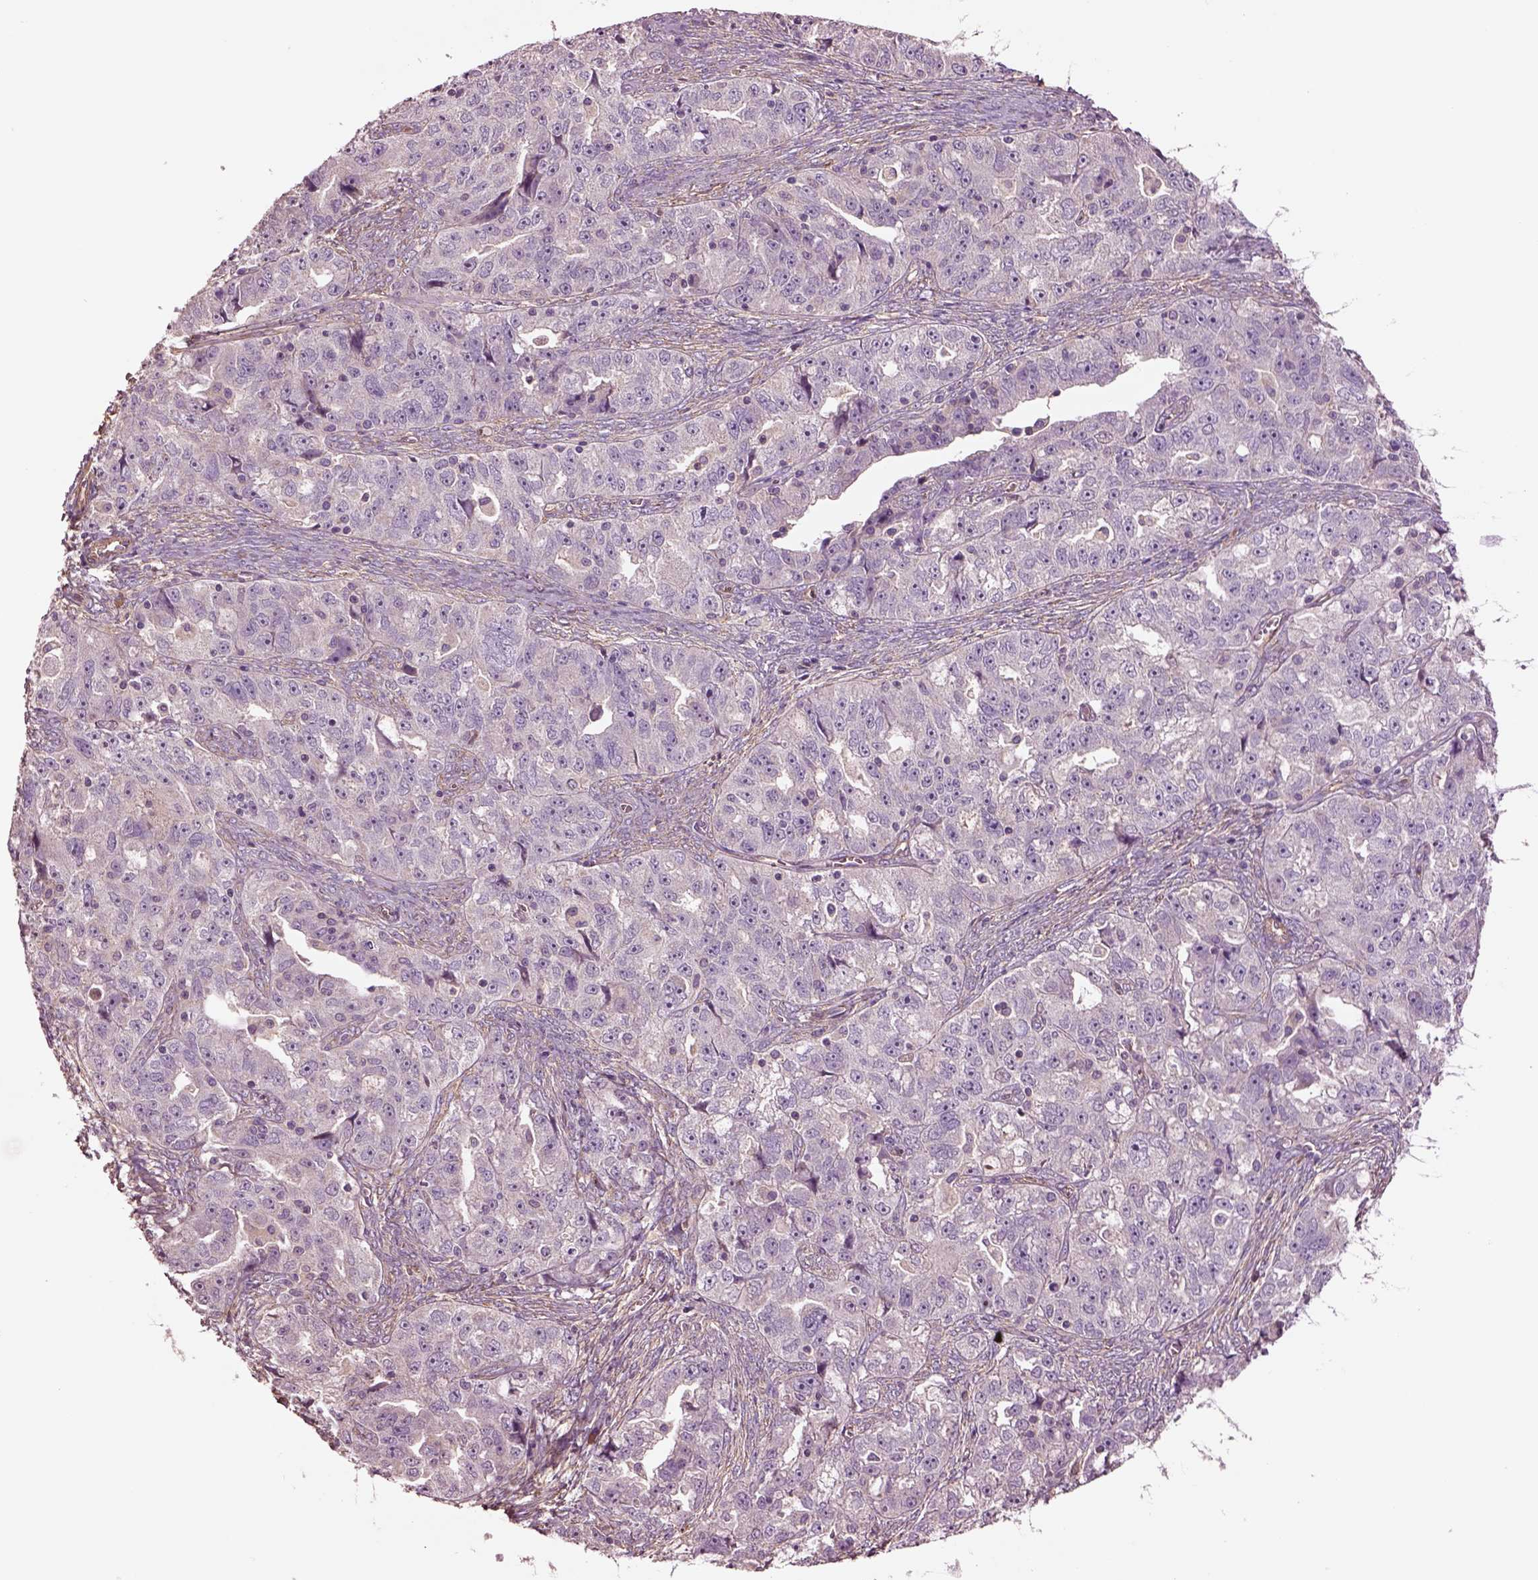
{"staining": {"intensity": "negative", "quantity": "none", "location": "none"}, "tissue": "ovarian cancer", "cell_type": "Tumor cells", "image_type": "cancer", "snomed": [{"axis": "morphology", "description": "Cystadenocarcinoma, serous, NOS"}, {"axis": "topography", "description": "Ovary"}], "caption": "DAB immunohistochemical staining of human ovarian cancer reveals no significant staining in tumor cells.", "gene": "HTR1B", "patient": {"sex": "female", "age": 51}}